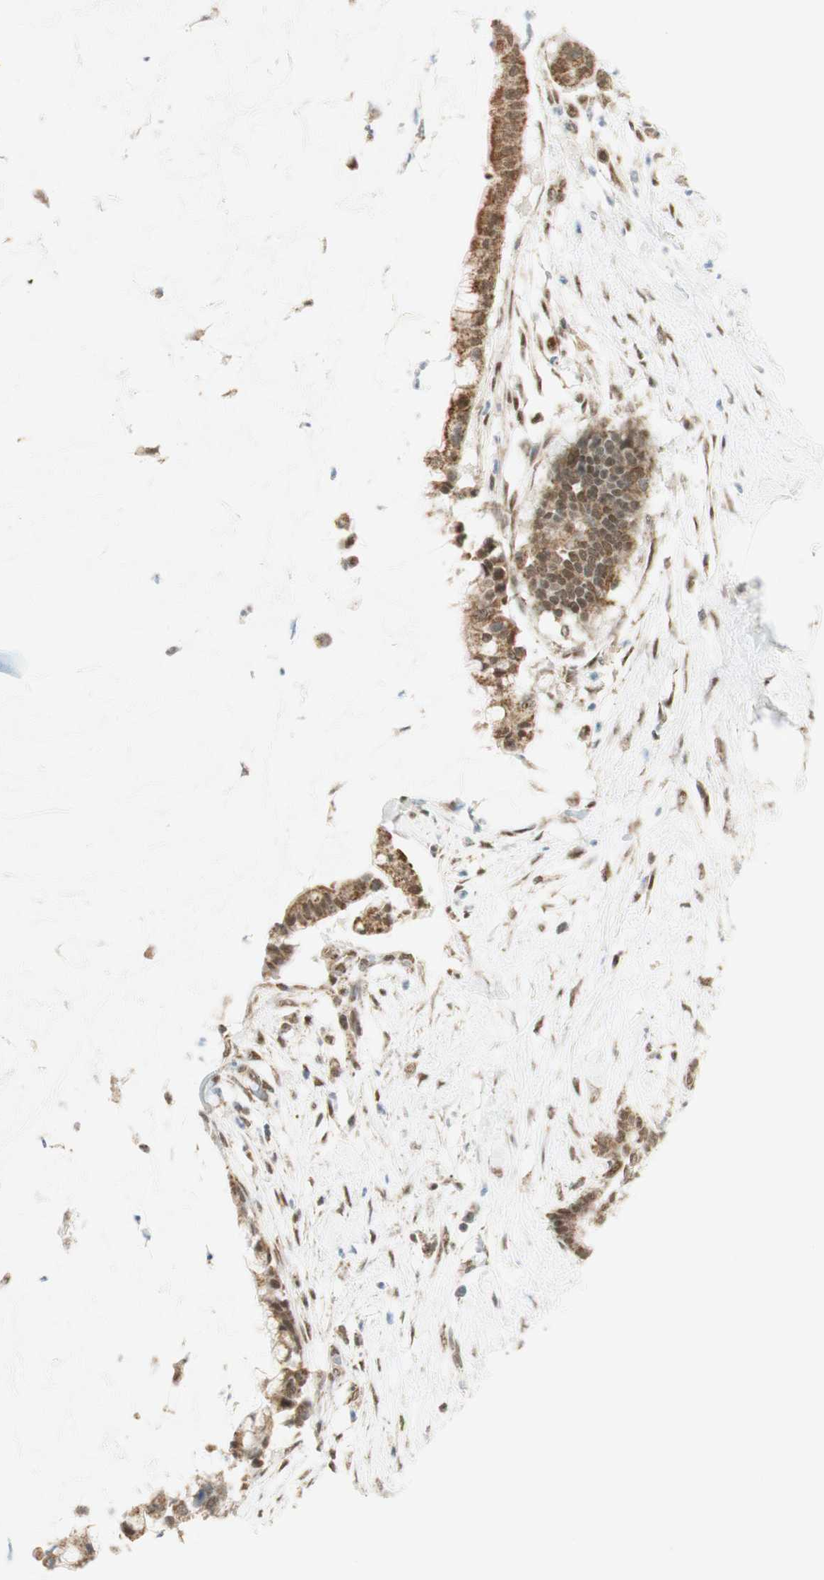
{"staining": {"intensity": "moderate", "quantity": ">75%", "location": "nuclear"}, "tissue": "pancreatic cancer", "cell_type": "Tumor cells", "image_type": "cancer", "snomed": [{"axis": "morphology", "description": "Adenocarcinoma, NOS"}, {"axis": "topography", "description": "Pancreas"}], "caption": "Protein expression analysis of pancreatic cancer (adenocarcinoma) demonstrates moderate nuclear expression in about >75% of tumor cells.", "gene": "ZNF782", "patient": {"sex": "male", "age": 41}}